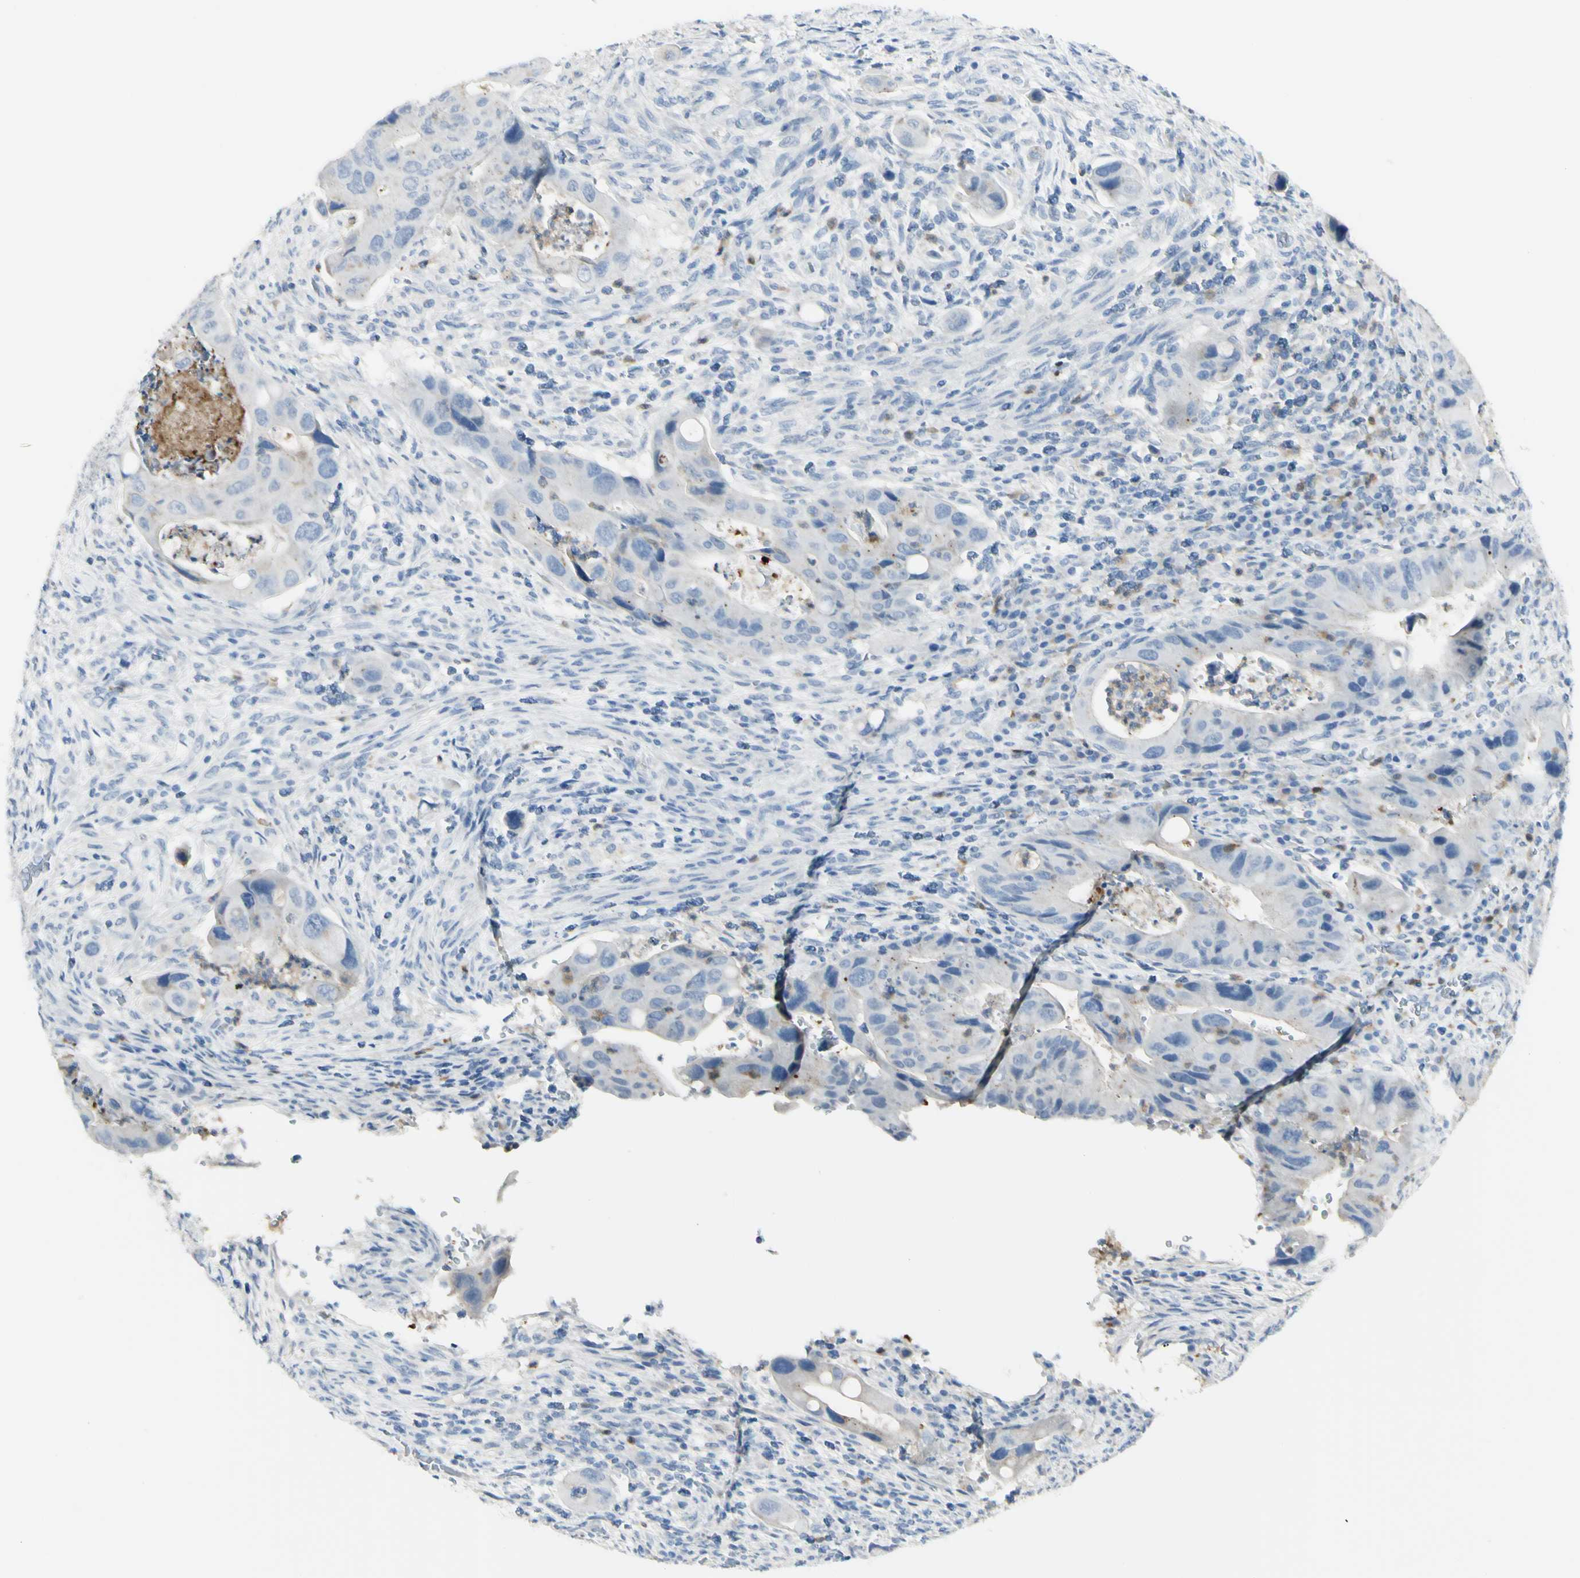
{"staining": {"intensity": "weak", "quantity": "<25%", "location": "cytoplasmic/membranous"}, "tissue": "colorectal cancer", "cell_type": "Tumor cells", "image_type": "cancer", "snomed": [{"axis": "morphology", "description": "Adenocarcinoma, NOS"}, {"axis": "topography", "description": "Rectum"}], "caption": "Colorectal cancer (adenocarcinoma) was stained to show a protein in brown. There is no significant staining in tumor cells.", "gene": "ZNF557", "patient": {"sex": "female", "age": 57}}